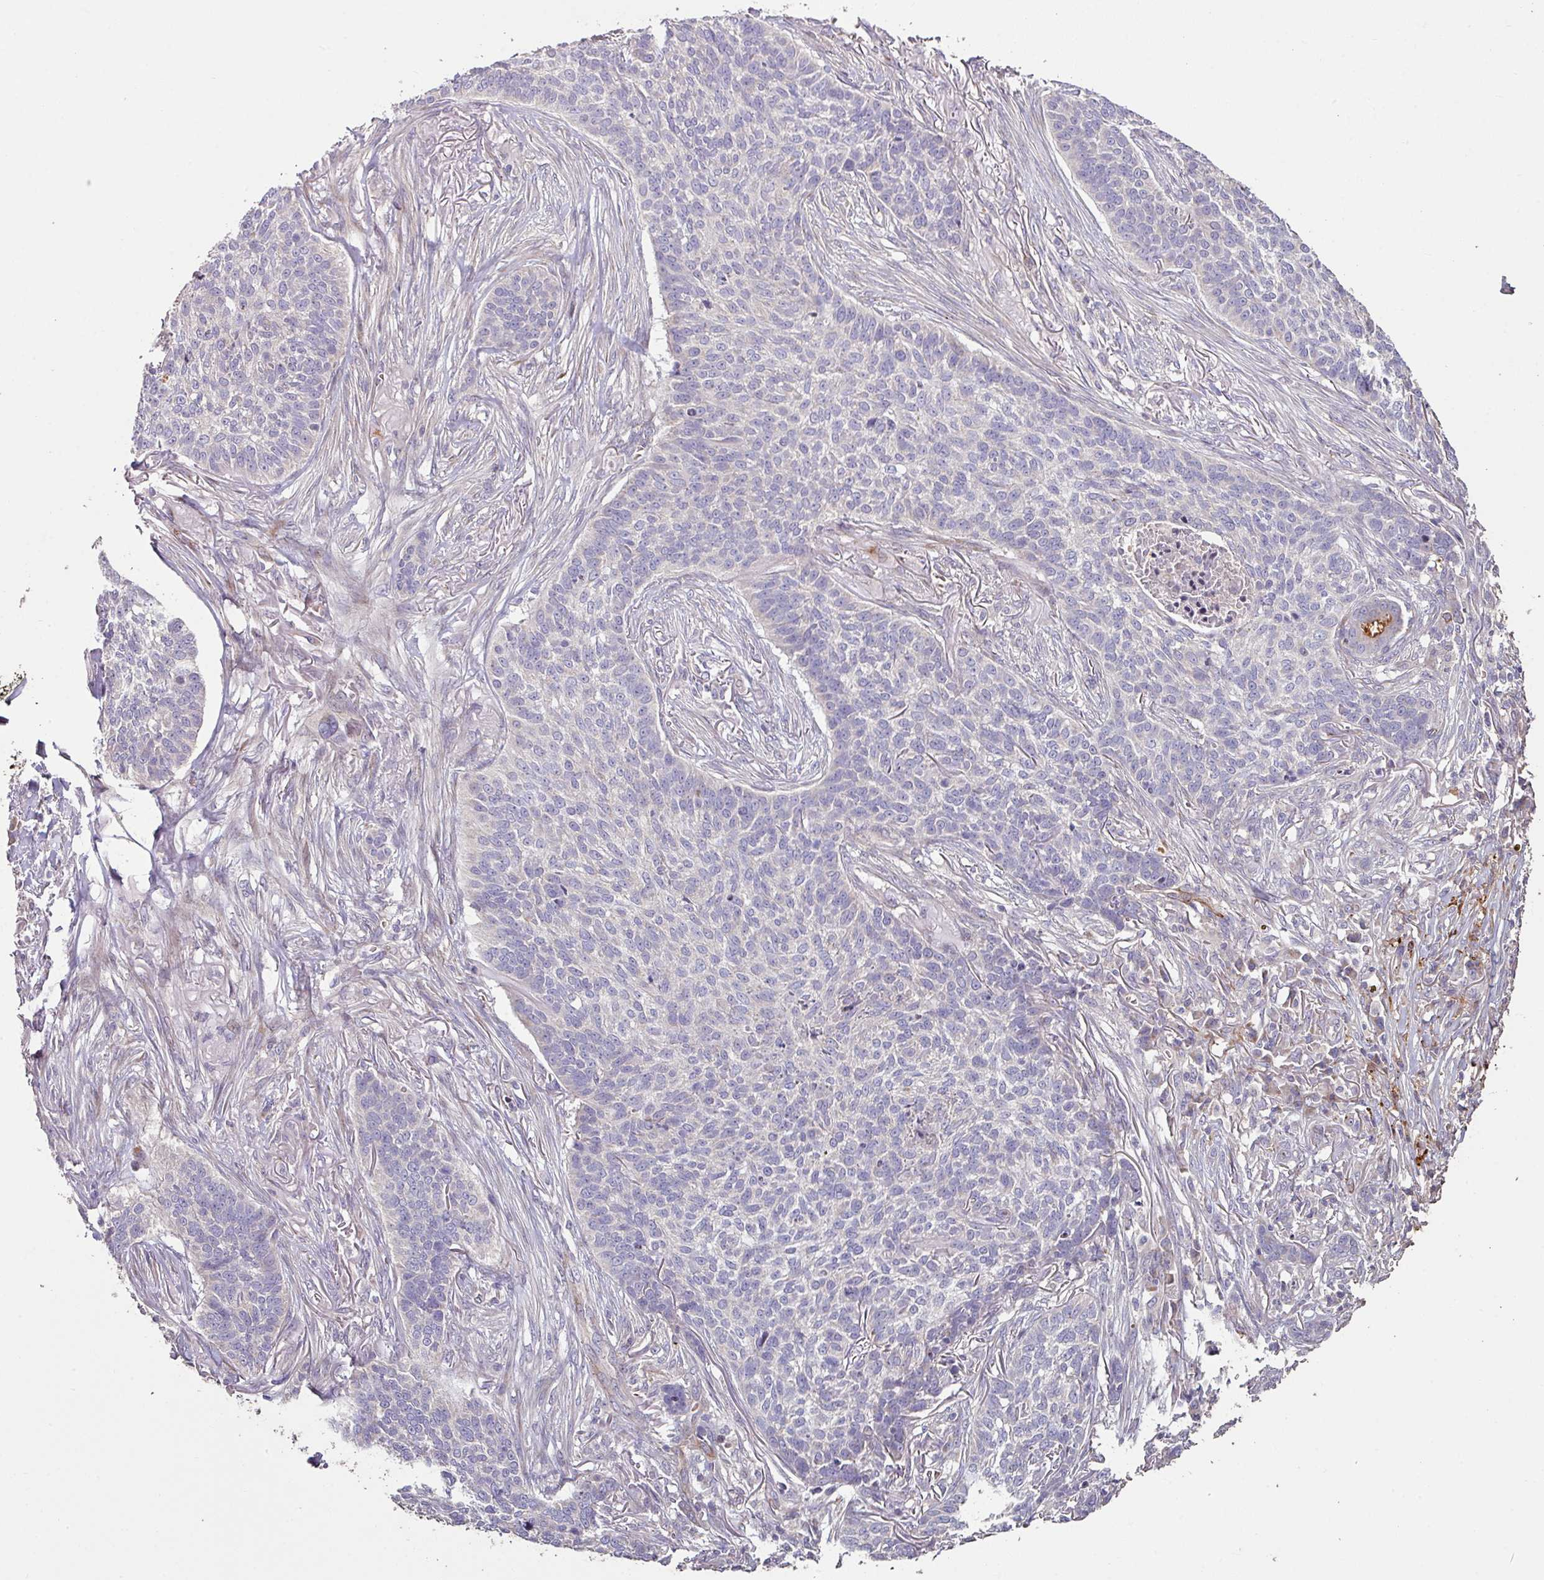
{"staining": {"intensity": "negative", "quantity": "none", "location": "none"}, "tissue": "skin cancer", "cell_type": "Tumor cells", "image_type": "cancer", "snomed": [{"axis": "morphology", "description": "Basal cell carcinoma"}, {"axis": "topography", "description": "Skin"}], "caption": "Tumor cells show no significant expression in skin basal cell carcinoma.", "gene": "RPL23A", "patient": {"sex": "male", "age": 85}}